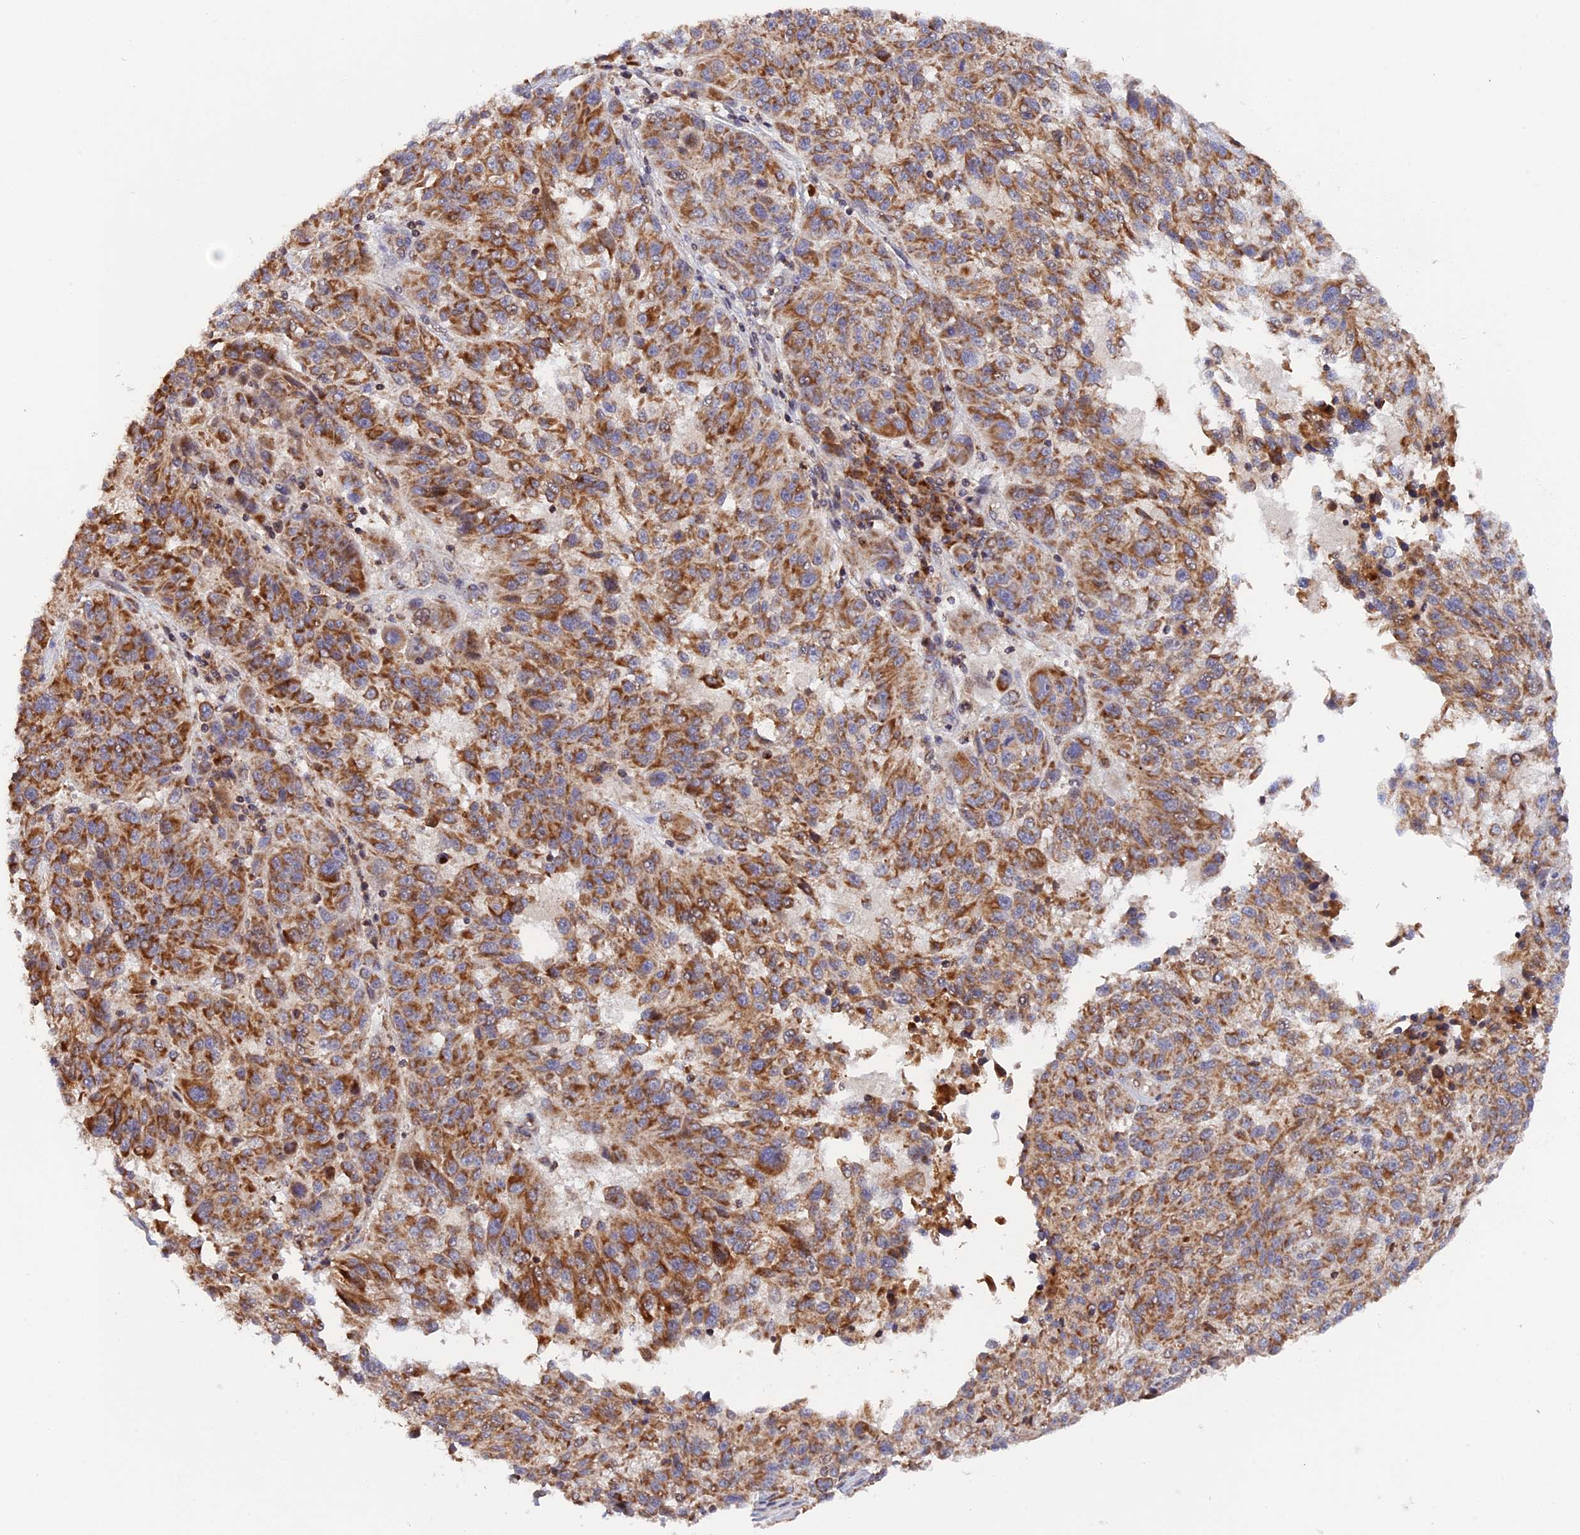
{"staining": {"intensity": "moderate", "quantity": ">75%", "location": "cytoplasmic/membranous"}, "tissue": "melanoma", "cell_type": "Tumor cells", "image_type": "cancer", "snomed": [{"axis": "morphology", "description": "Malignant melanoma, NOS"}, {"axis": "topography", "description": "Skin"}], "caption": "Malignant melanoma stained with DAB immunohistochemistry (IHC) shows medium levels of moderate cytoplasmic/membranous staining in approximately >75% of tumor cells. Using DAB (3,3'-diaminobenzidine) (brown) and hematoxylin (blue) stains, captured at high magnification using brightfield microscopy.", "gene": "MPV17L", "patient": {"sex": "male", "age": 53}}